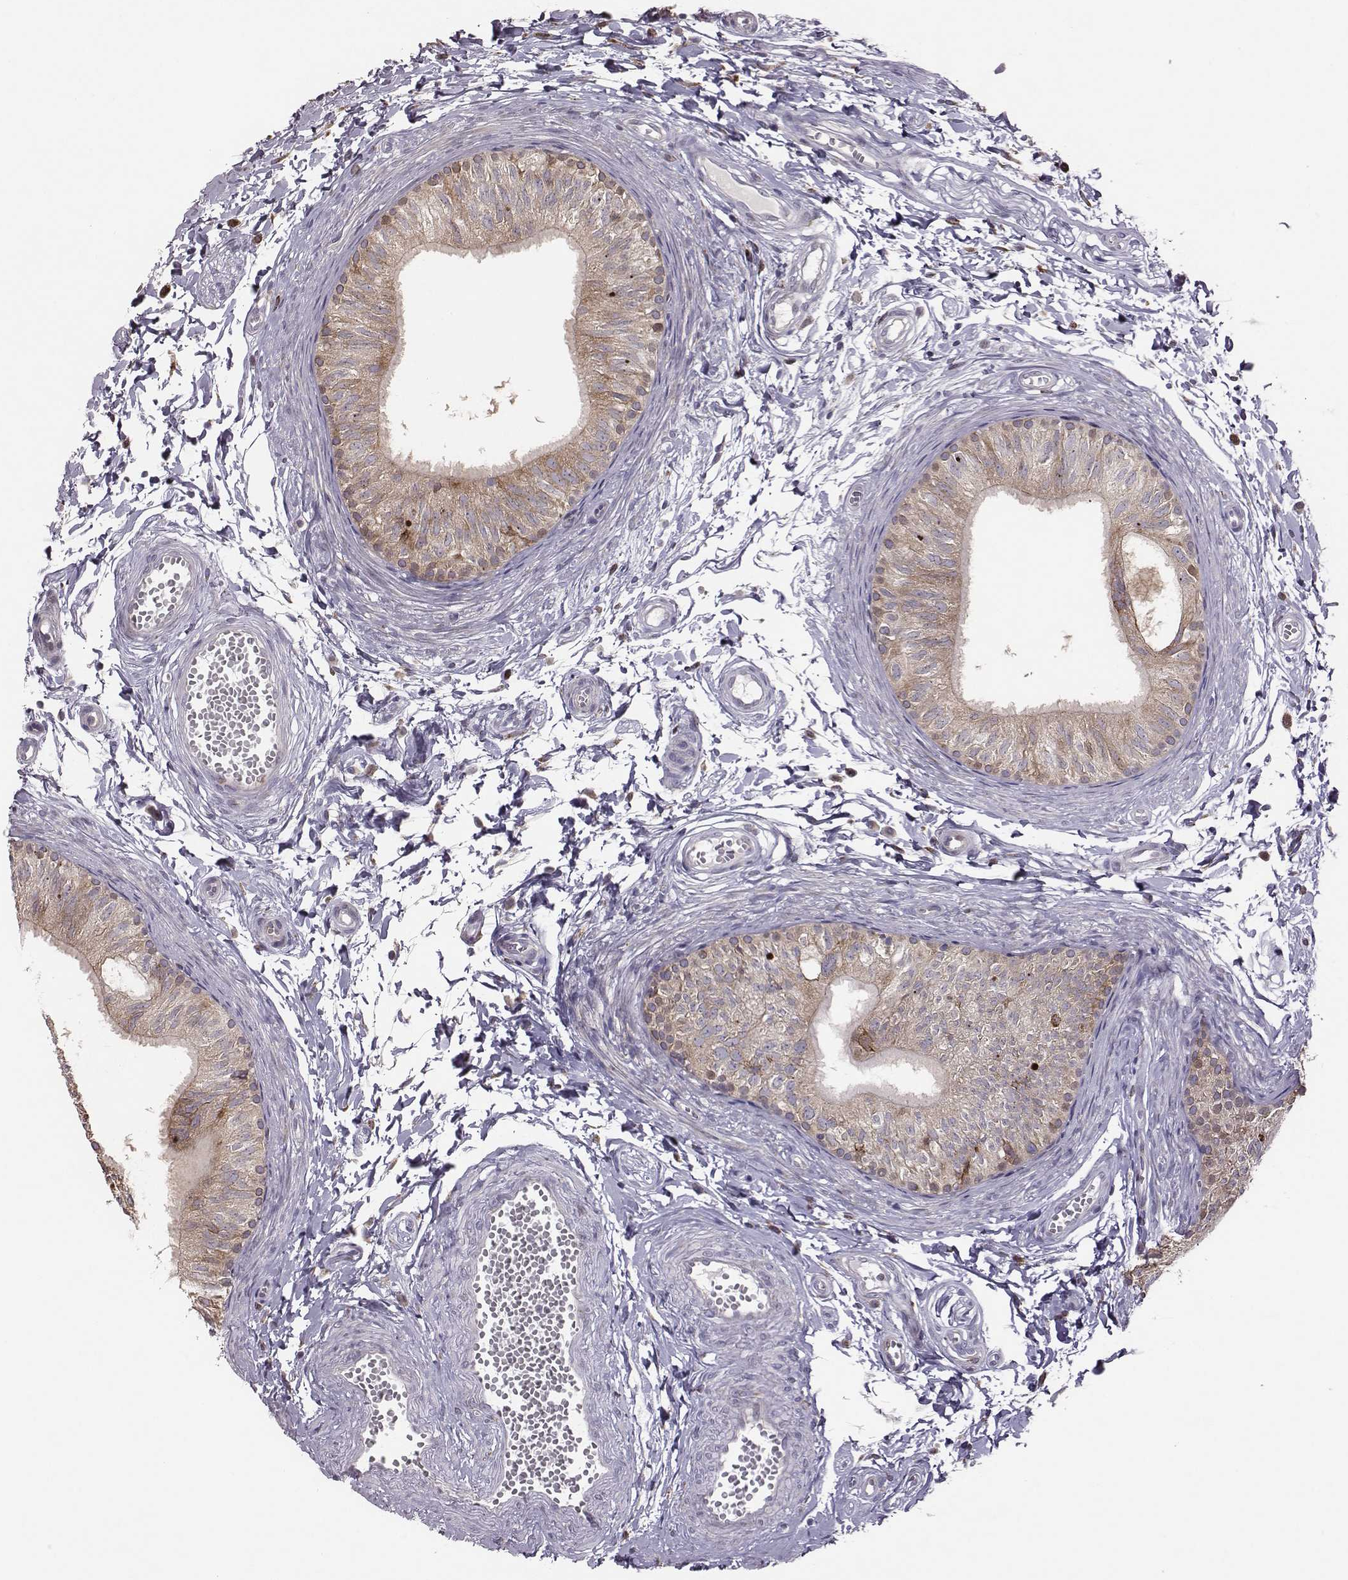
{"staining": {"intensity": "moderate", "quantity": ">75%", "location": "cytoplasmic/membranous"}, "tissue": "epididymis", "cell_type": "Glandular cells", "image_type": "normal", "snomed": [{"axis": "morphology", "description": "Normal tissue, NOS"}, {"axis": "topography", "description": "Epididymis"}], "caption": "Epididymis stained with DAB (3,3'-diaminobenzidine) immunohistochemistry displays medium levels of moderate cytoplasmic/membranous positivity in approximately >75% of glandular cells.", "gene": "SELENOI", "patient": {"sex": "male", "age": 22}}